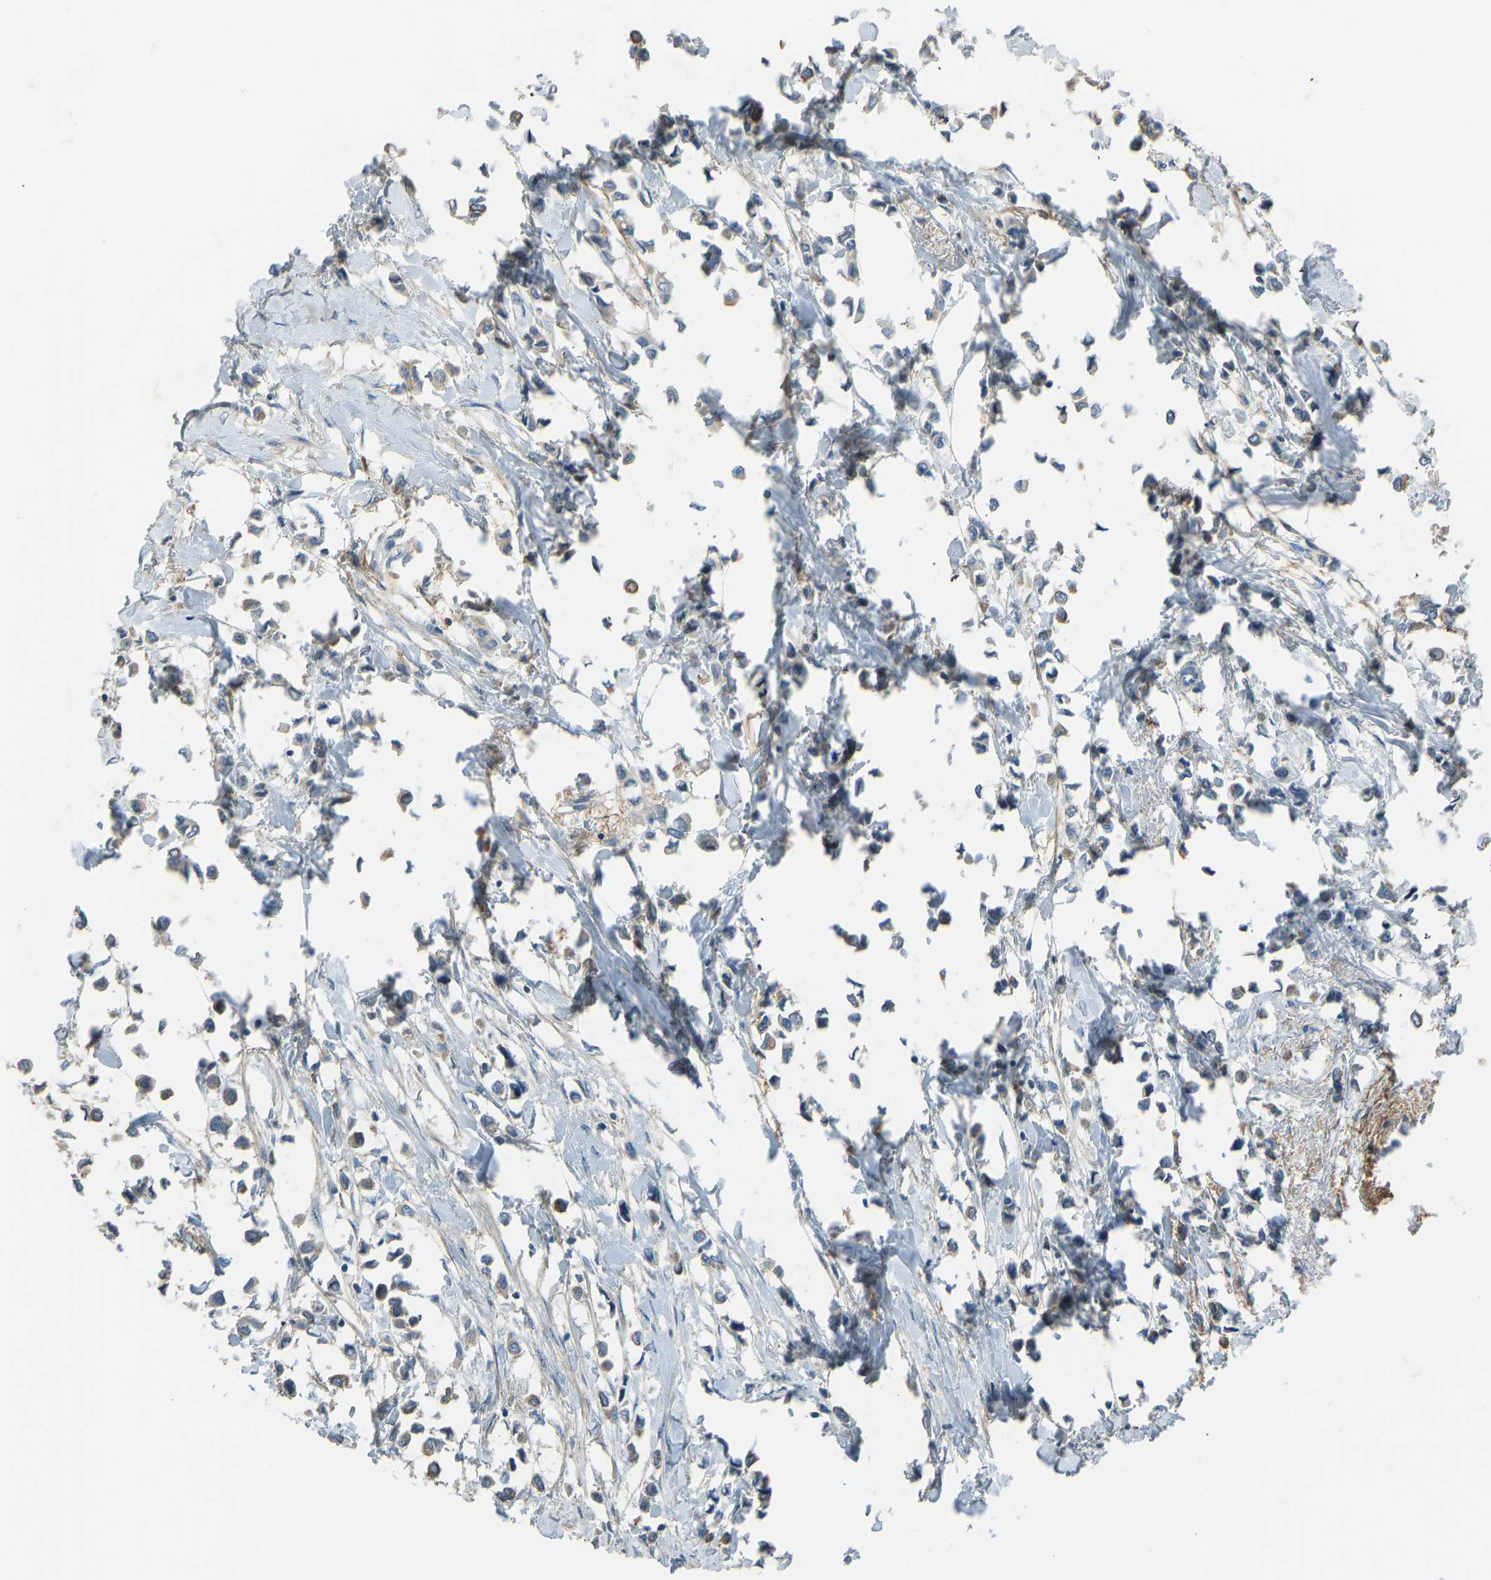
{"staining": {"intensity": "weak", "quantity": "<25%", "location": "cytoplasmic/membranous"}, "tissue": "breast cancer", "cell_type": "Tumor cells", "image_type": "cancer", "snomed": [{"axis": "morphology", "description": "Lobular carcinoma"}, {"axis": "topography", "description": "Breast"}], "caption": "DAB (3,3'-diaminobenzidine) immunohistochemical staining of breast cancer shows no significant positivity in tumor cells.", "gene": "FBLN2", "patient": {"sex": "female", "age": 51}}